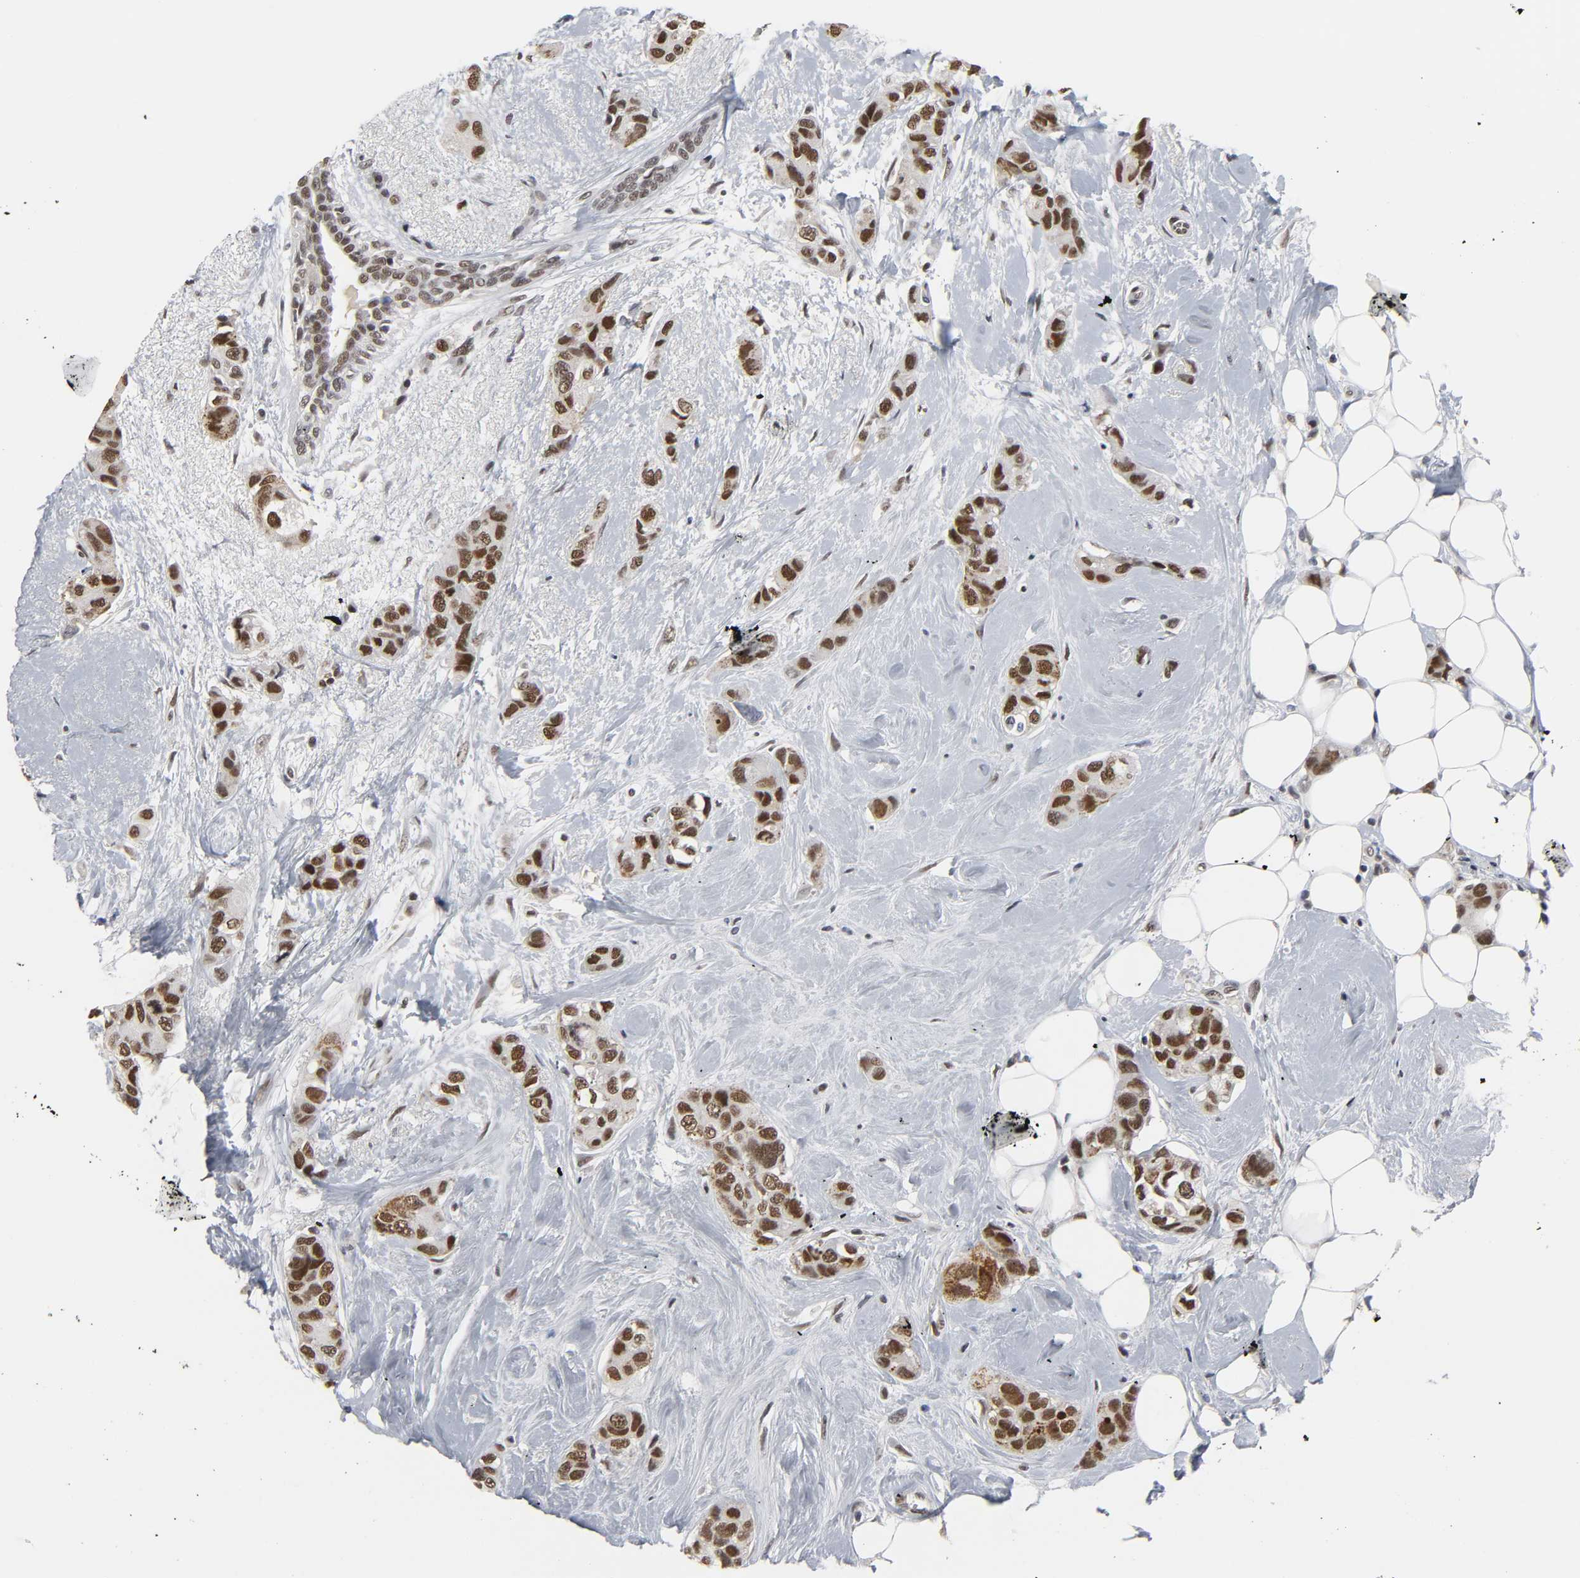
{"staining": {"intensity": "strong", "quantity": ">75%", "location": "nuclear"}, "tissue": "breast cancer", "cell_type": "Tumor cells", "image_type": "cancer", "snomed": [{"axis": "morphology", "description": "Duct carcinoma"}, {"axis": "topography", "description": "Breast"}], "caption": "Human invasive ductal carcinoma (breast) stained with a brown dye exhibits strong nuclear positive staining in about >75% of tumor cells.", "gene": "TRIM33", "patient": {"sex": "female", "age": 51}}